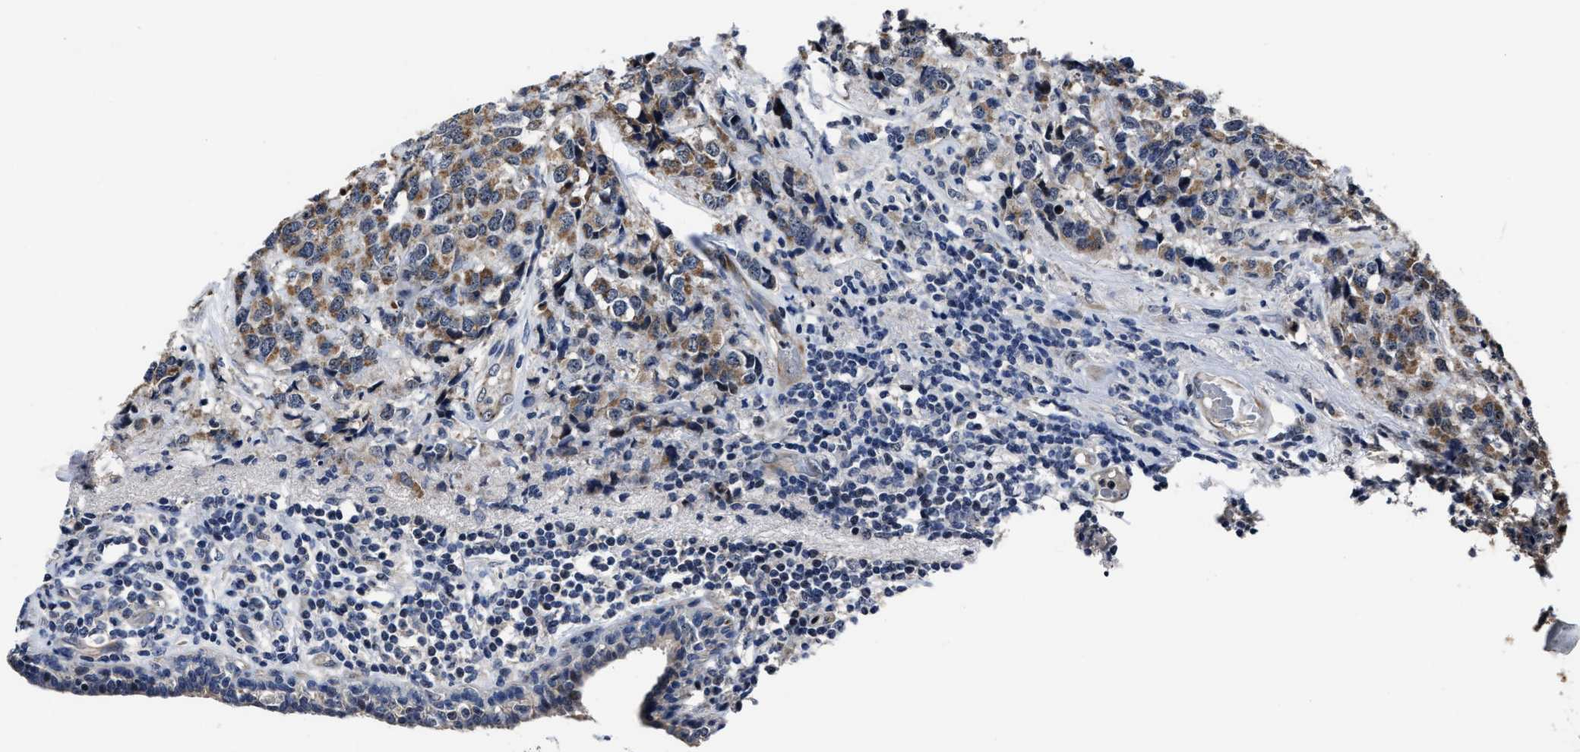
{"staining": {"intensity": "moderate", "quantity": ">75%", "location": "cytoplasmic/membranous"}, "tissue": "breast cancer", "cell_type": "Tumor cells", "image_type": "cancer", "snomed": [{"axis": "morphology", "description": "Lobular carcinoma"}, {"axis": "topography", "description": "Breast"}], "caption": "High-power microscopy captured an immunohistochemistry image of lobular carcinoma (breast), revealing moderate cytoplasmic/membranous staining in about >75% of tumor cells.", "gene": "RSBN1L", "patient": {"sex": "female", "age": 59}}